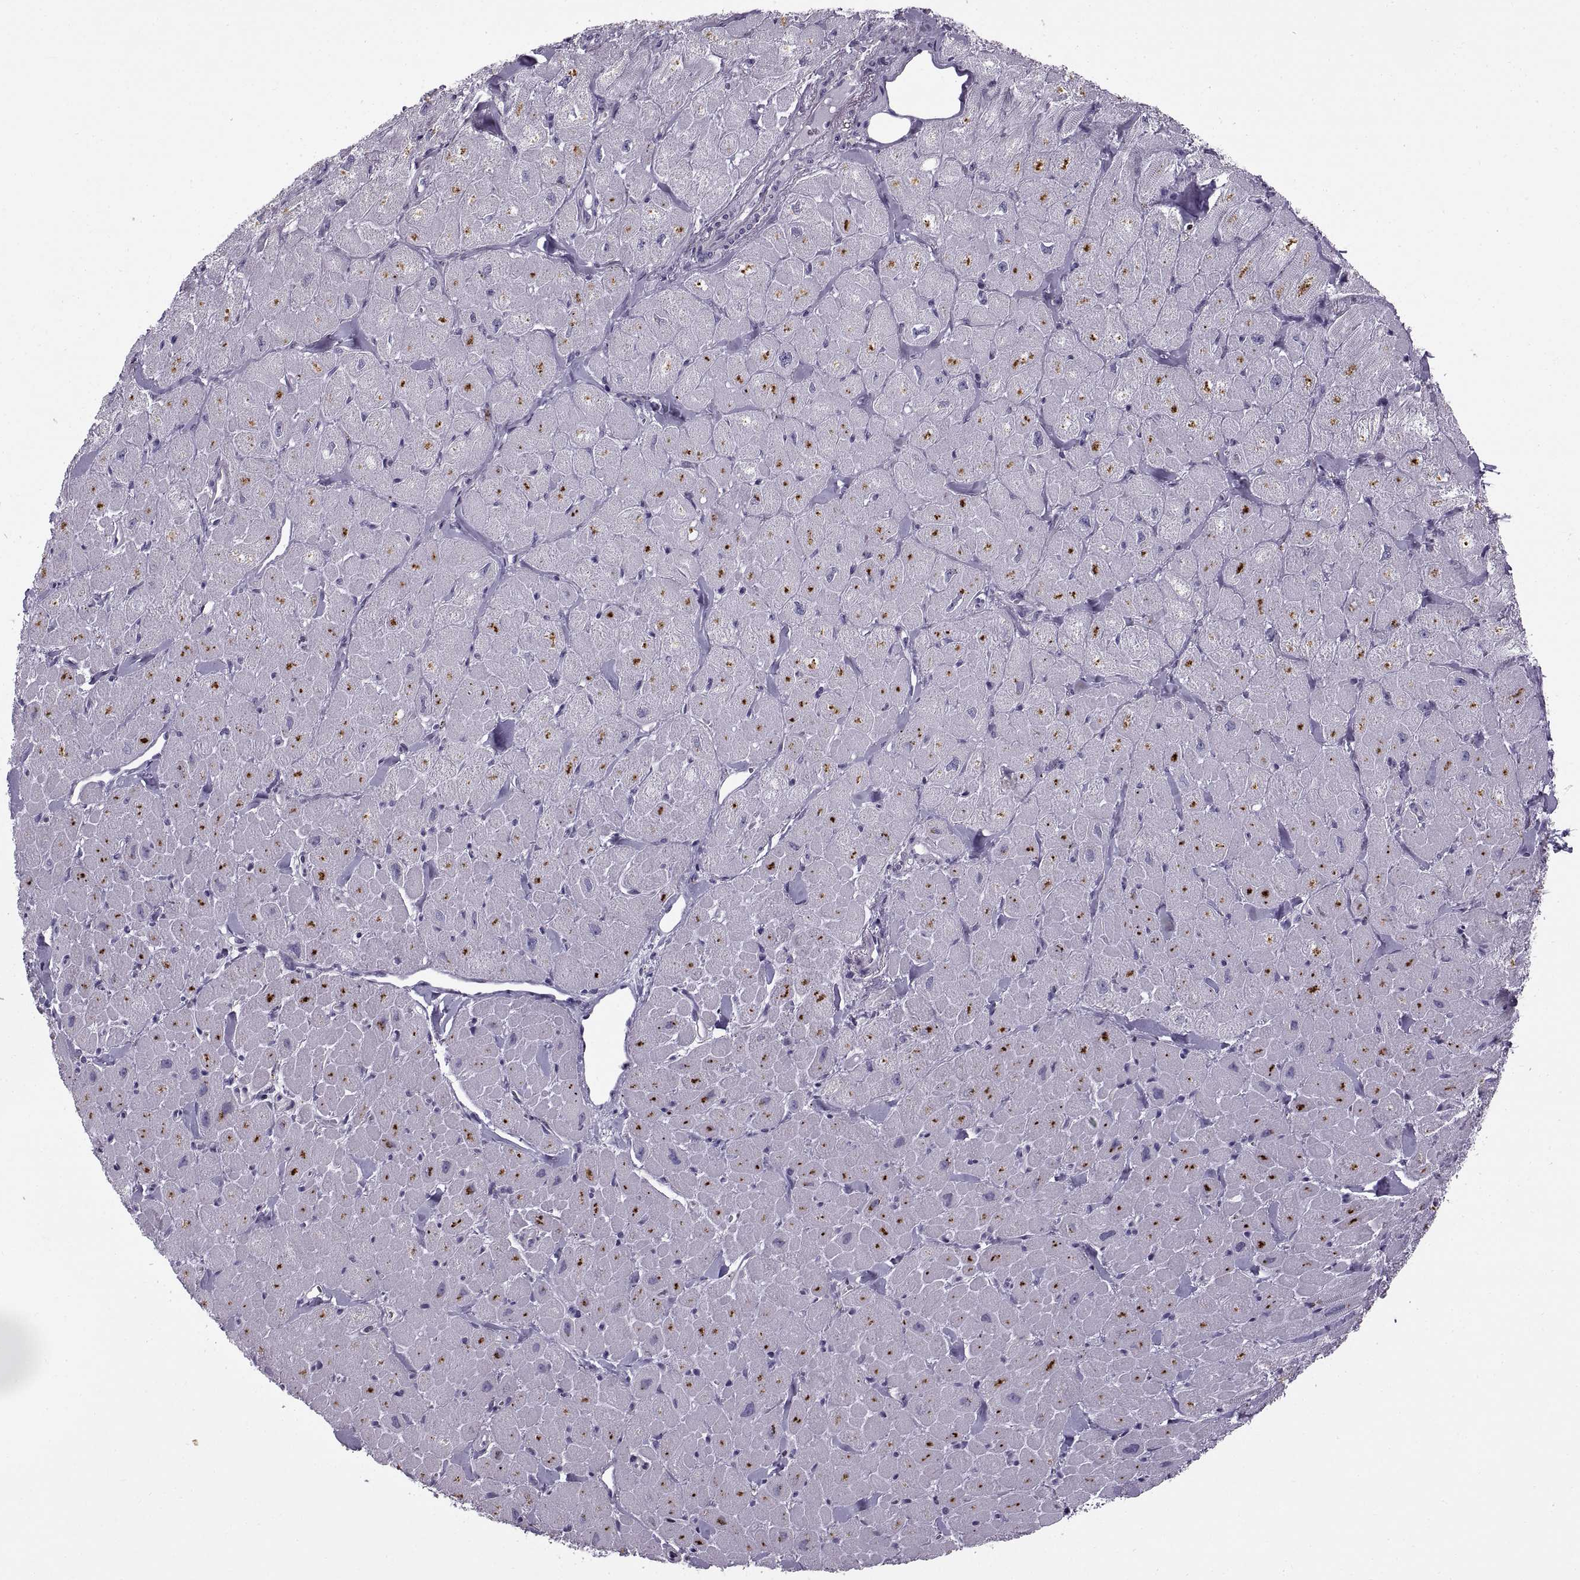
{"staining": {"intensity": "negative", "quantity": "none", "location": "none"}, "tissue": "heart muscle", "cell_type": "Cardiomyocytes", "image_type": "normal", "snomed": [{"axis": "morphology", "description": "Normal tissue, NOS"}, {"axis": "topography", "description": "Heart"}], "caption": "Histopathology image shows no significant protein expression in cardiomyocytes of normal heart muscle.", "gene": "CALCR", "patient": {"sex": "male", "age": 60}}